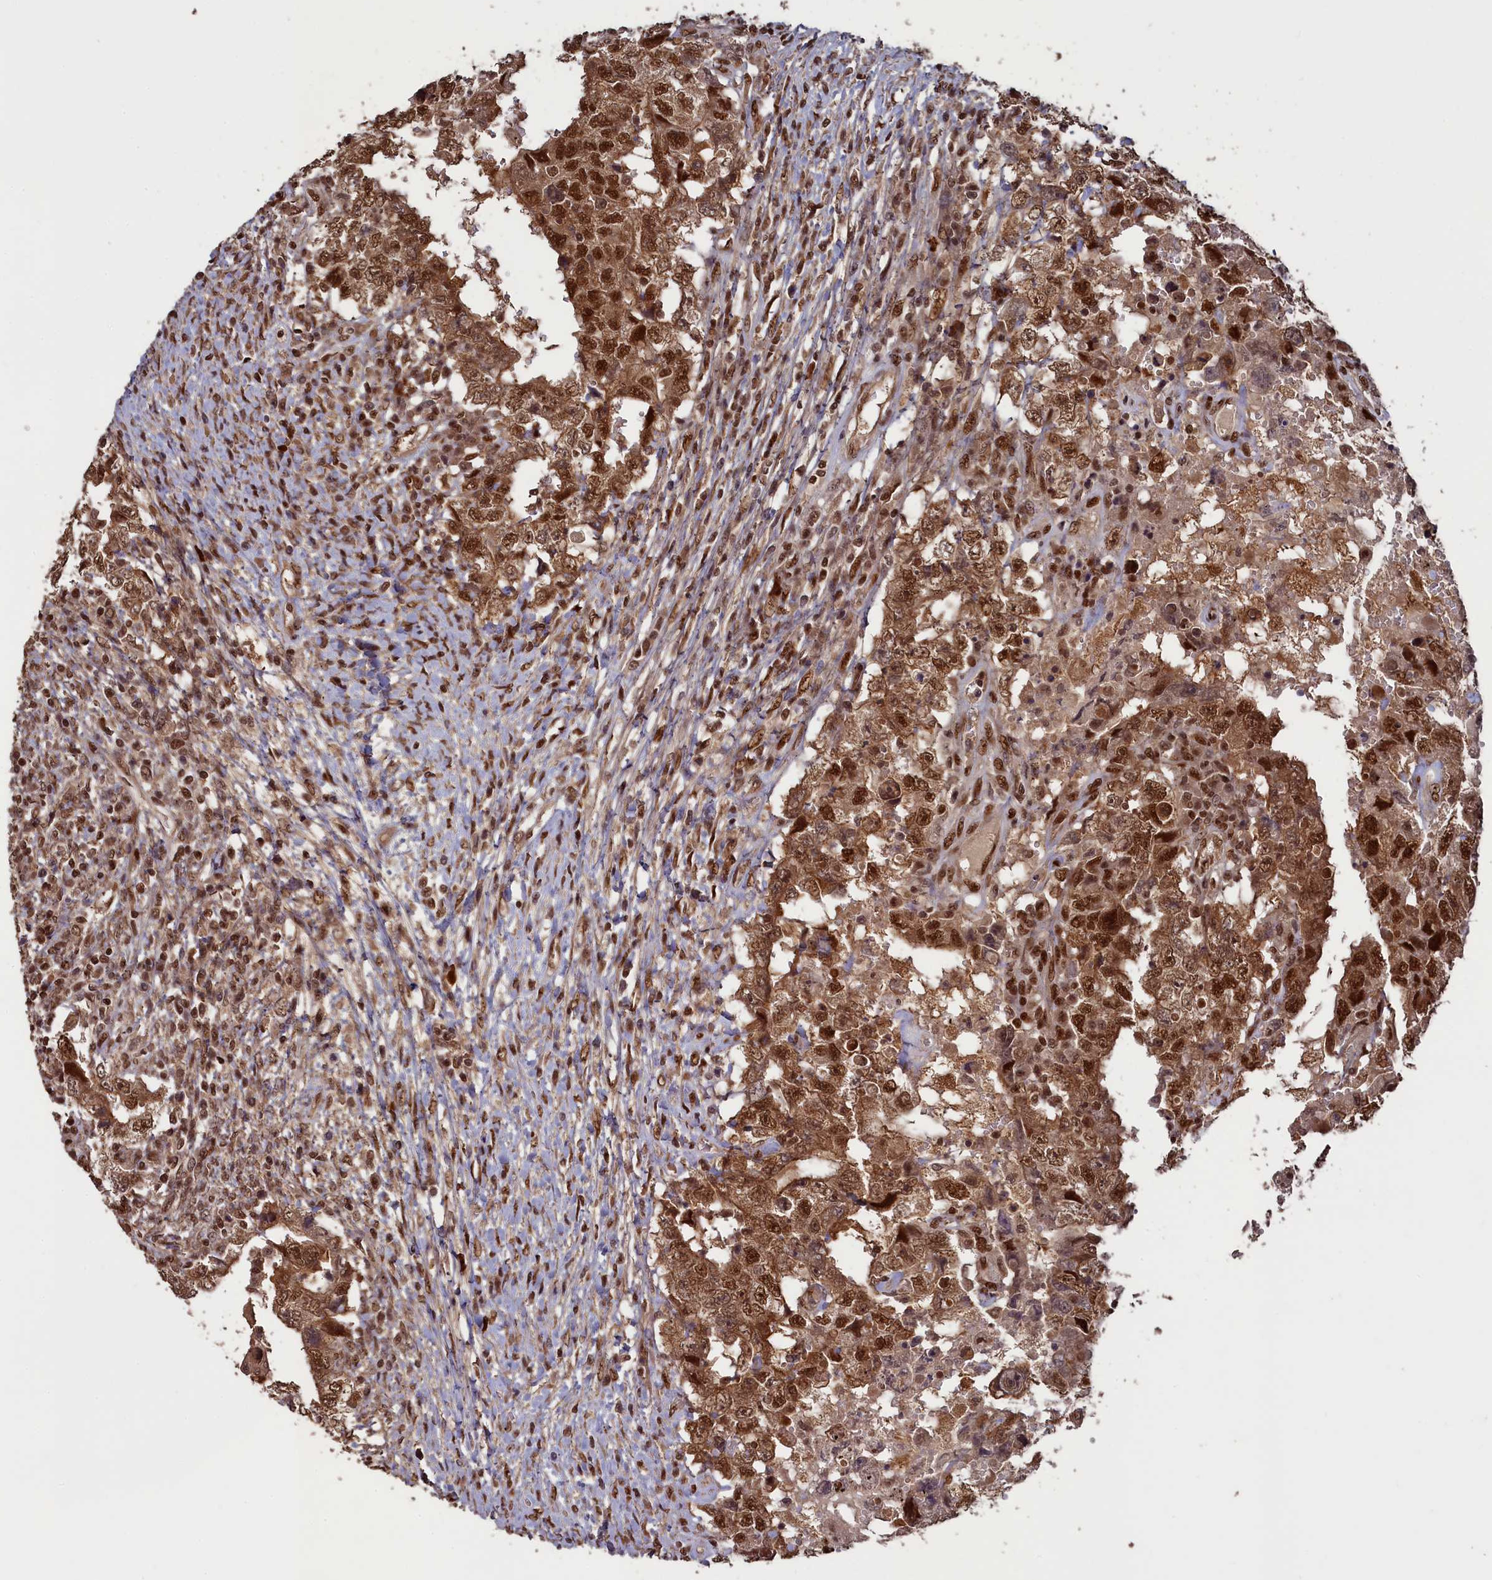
{"staining": {"intensity": "strong", "quantity": ">75%", "location": "cytoplasmic/membranous,nuclear"}, "tissue": "testis cancer", "cell_type": "Tumor cells", "image_type": "cancer", "snomed": [{"axis": "morphology", "description": "Carcinoma, Embryonal, NOS"}, {"axis": "topography", "description": "Testis"}], "caption": "Protein expression by immunohistochemistry (IHC) displays strong cytoplasmic/membranous and nuclear positivity in about >75% of tumor cells in testis cancer.", "gene": "NAE1", "patient": {"sex": "male", "age": 26}}